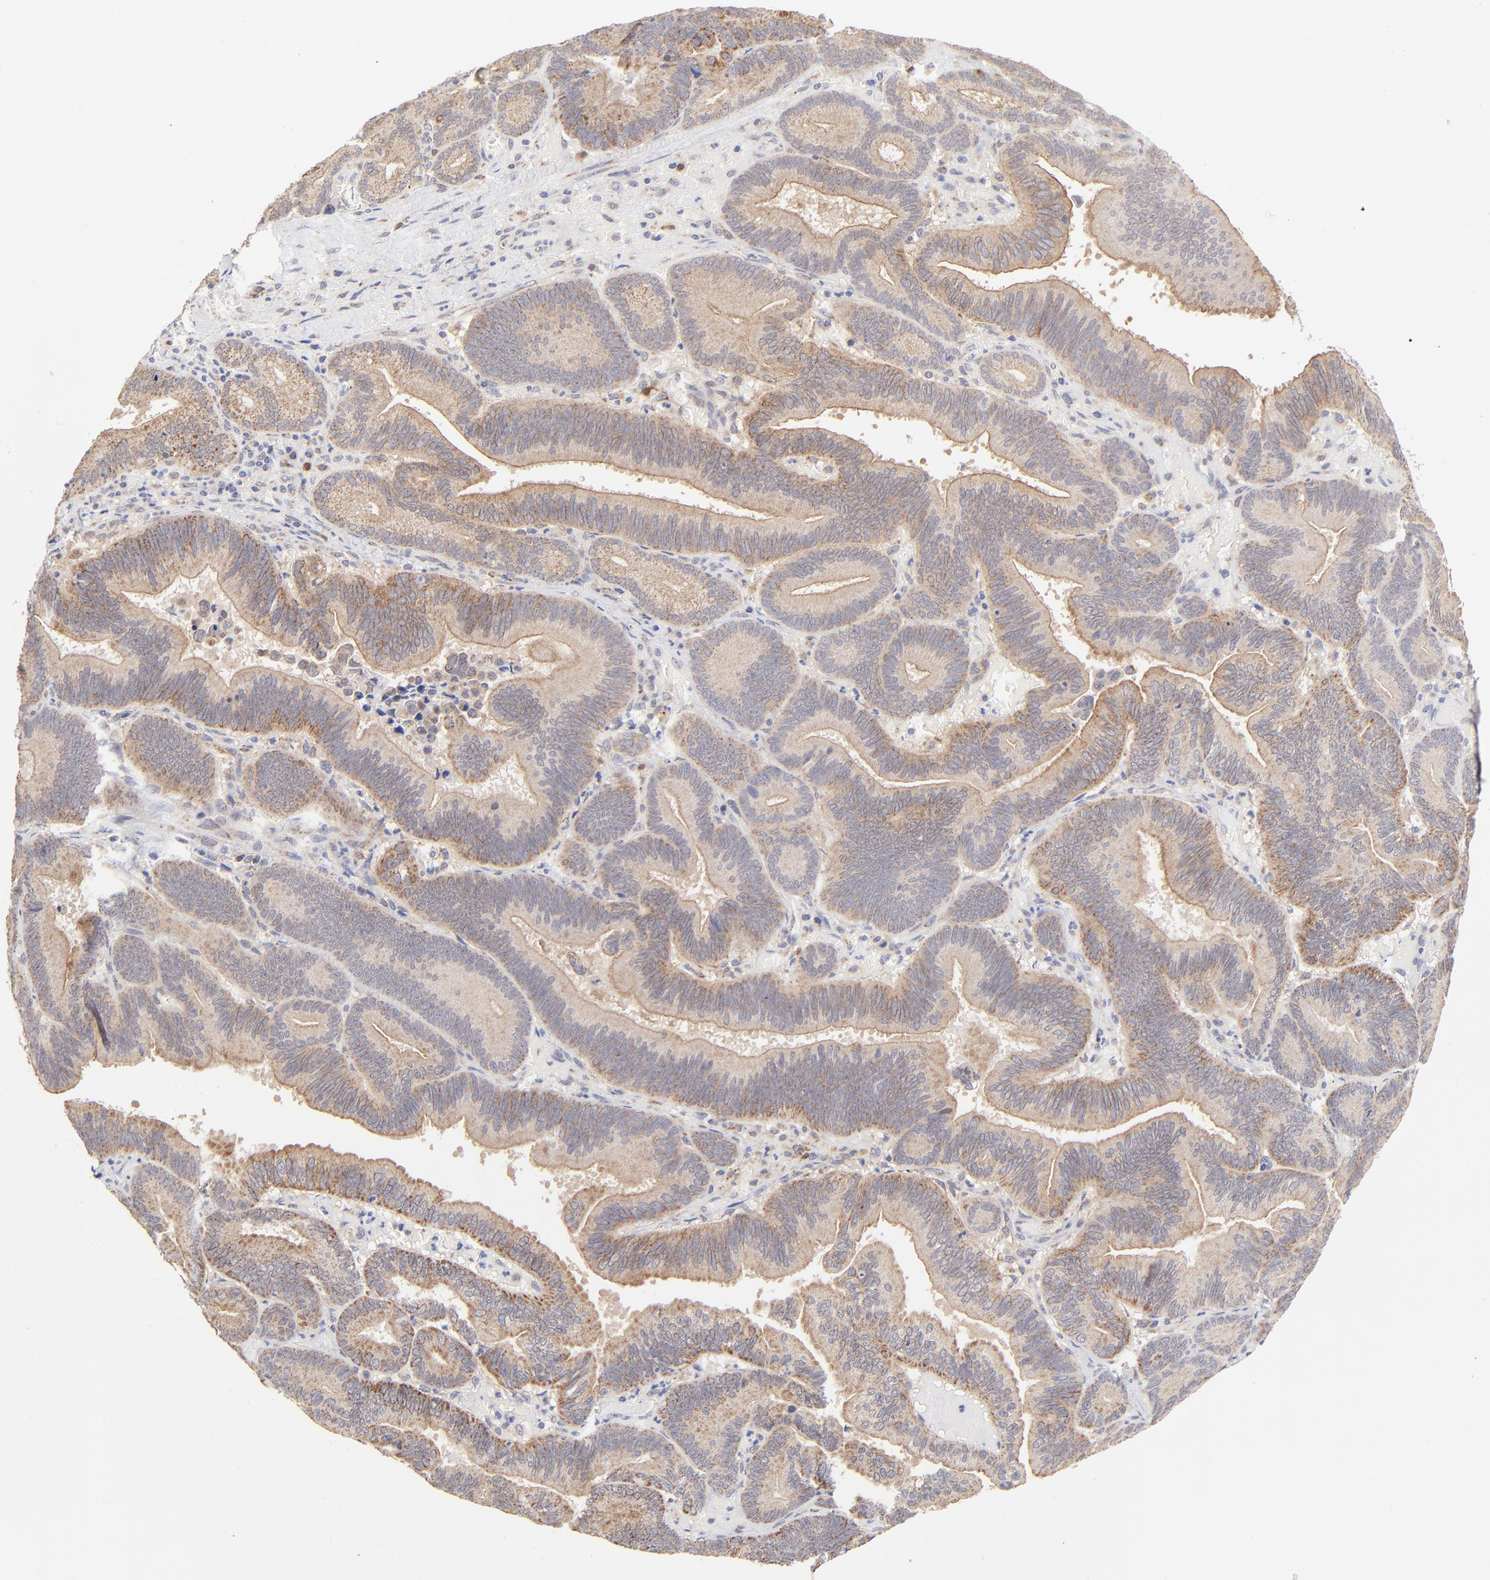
{"staining": {"intensity": "moderate", "quantity": ">75%", "location": "cytoplasmic/membranous"}, "tissue": "pancreatic cancer", "cell_type": "Tumor cells", "image_type": "cancer", "snomed": [{"axis": "morphology", "description": "Adenocarcinoma, NOS"}, {"axis": "topography", "description": "Pancreas"}], "caption": "Pancreatic cancer (adenocarcinoma) stained with a protein marker shows moderate staining in tumor cells.", "gene": "FBXL12", "patient": {"sex": "male", "age": 82}}